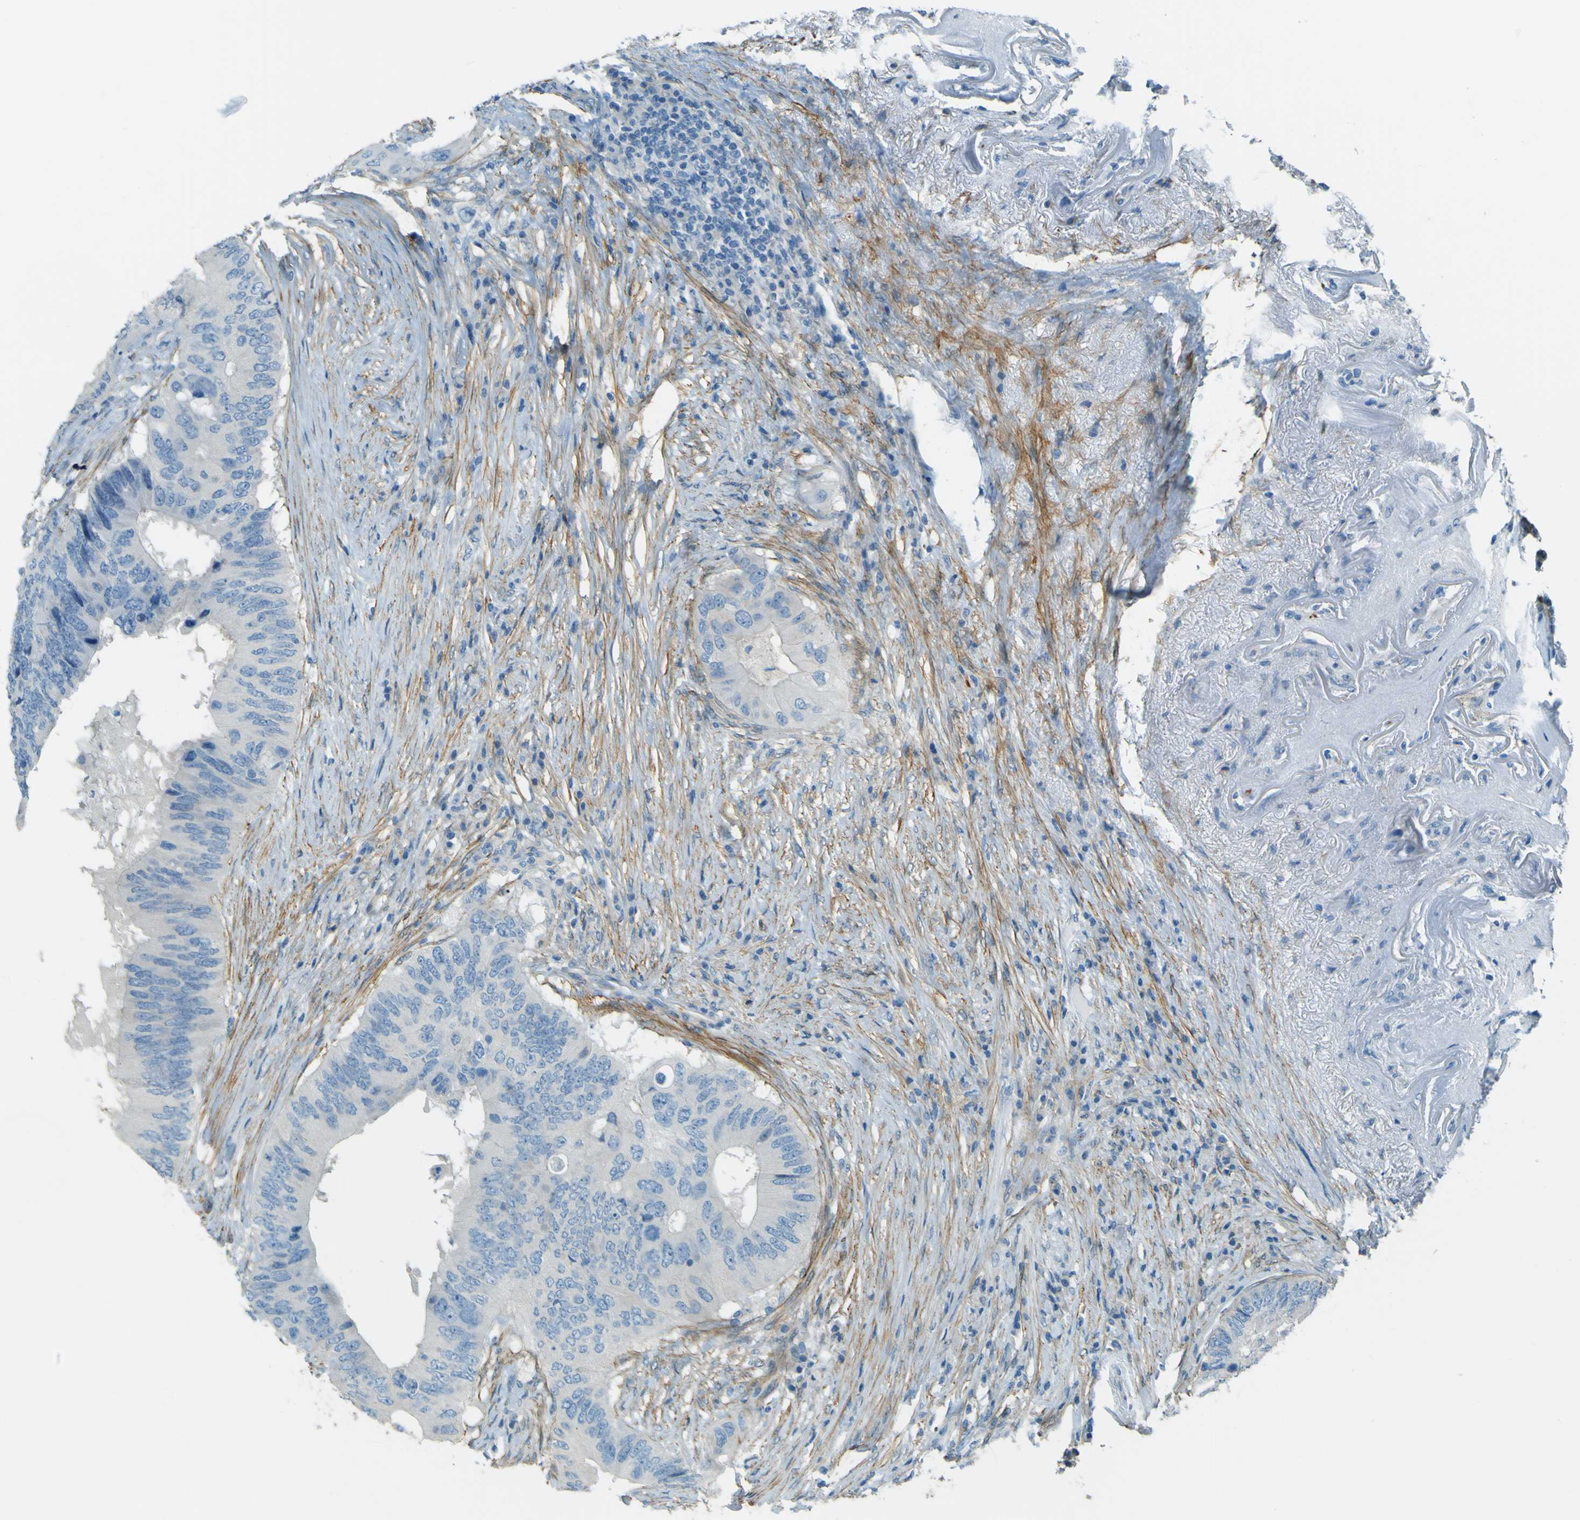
{"staining": {"intensity": "negative", "quantity": "none", "location": "none"}, "tissue": "colorectal cancer", "cell_type": "Tumor cells", "image_type": "cancer", "snomed": [{"axis": "morphology", "description": "Adenocarcinoma, NOS"}, {"axis": "topography", "description": "Colon"}], "caption": "There is no significant staining in tumor cells of colorectal cancer (adenocarcinoma).", "gene": "NEXN", "patient": {"sex": "male", "age": 71}}